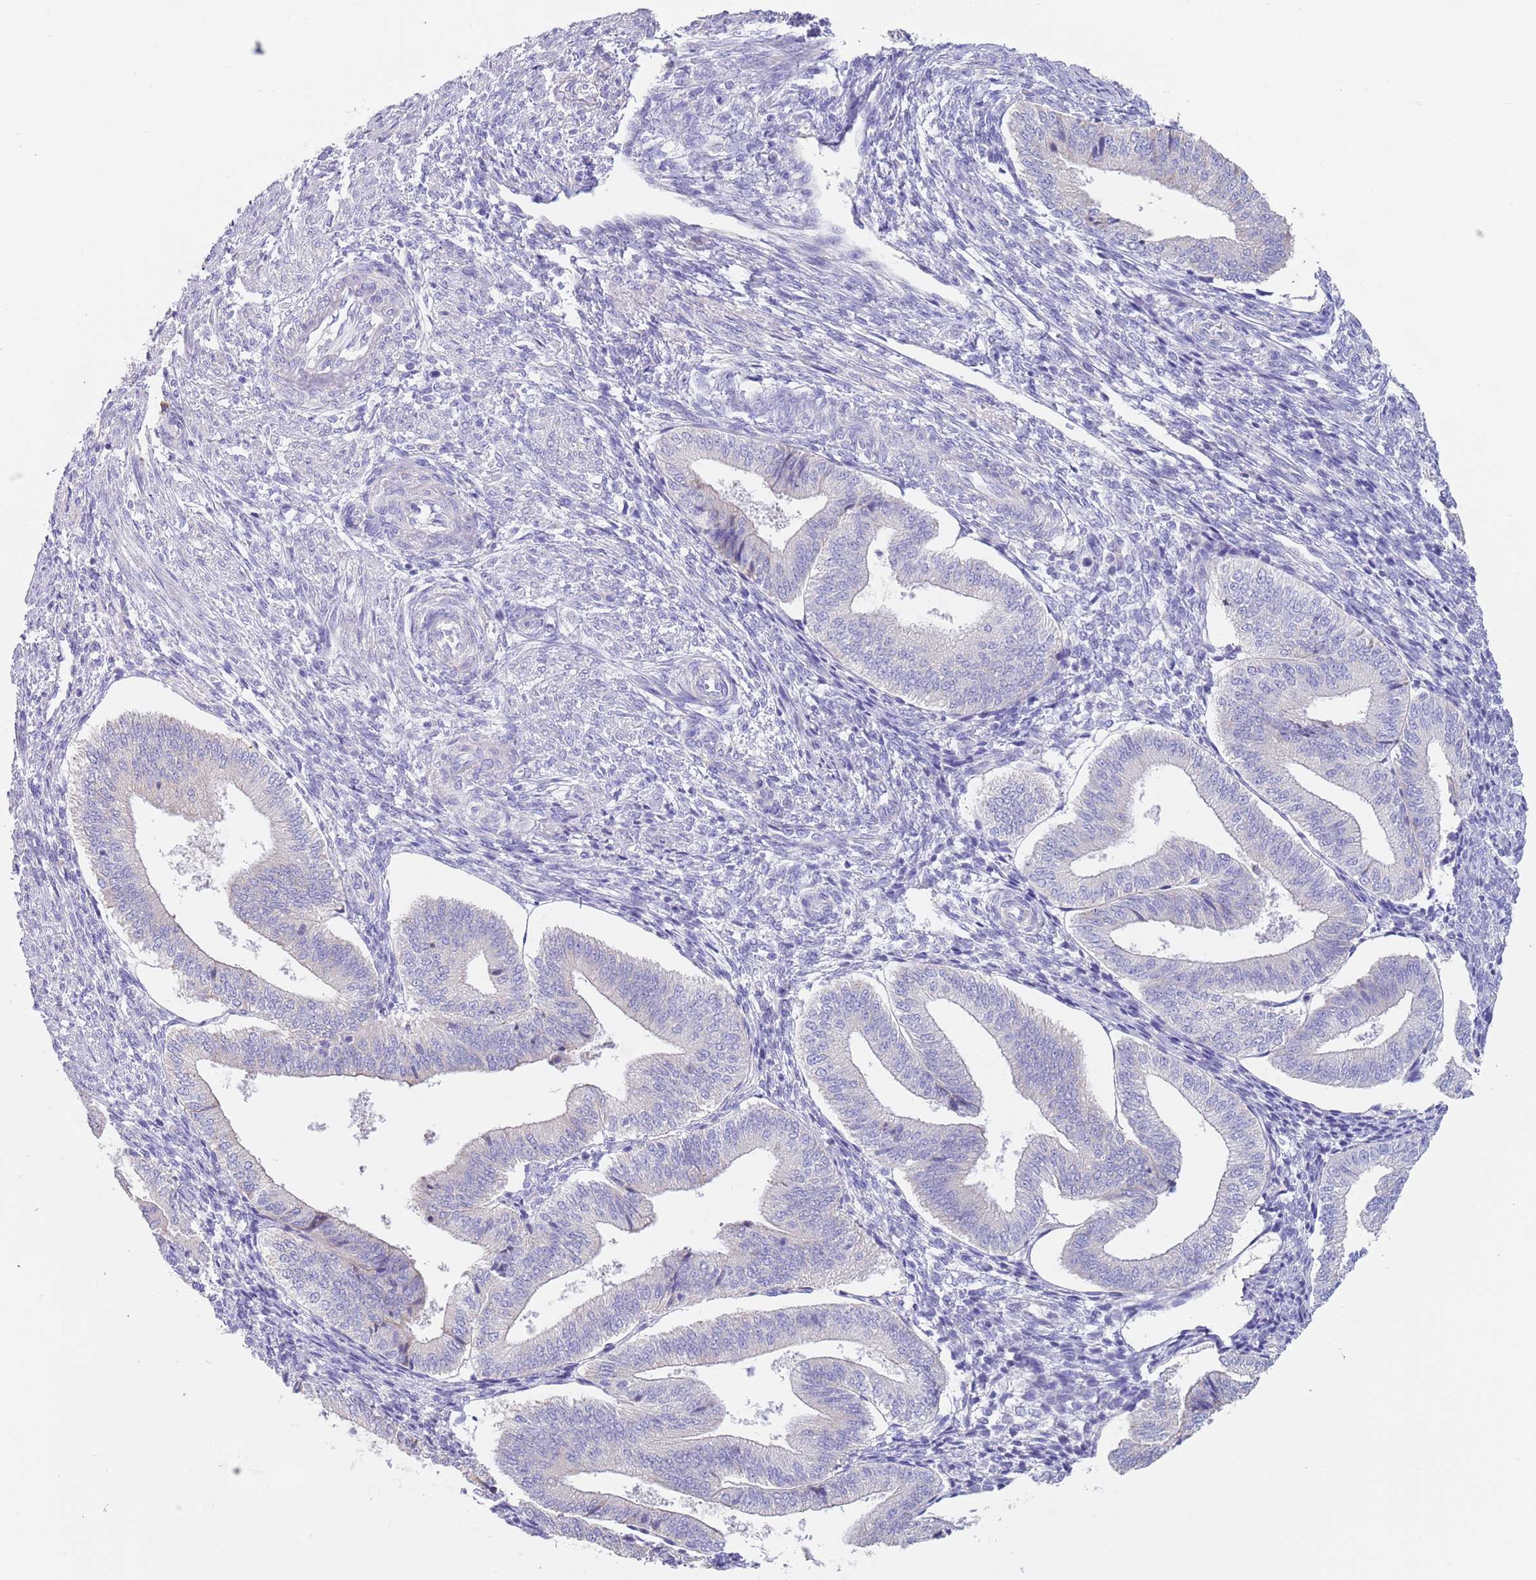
{"staining": {"intensity": "negative", "quantity": "none", "location": "none"}, "tissue": "endometrium", "cell_type": "Cells in endometrial stroma", "image_type": "normal", "snomed": [{"axis": "morphology", "description": "Normal tissue, NOS"}, {"axis": "topography", "description": "Endometrium"}], "caption": "Cells in endometrial stroma are negative for brown protein staining in benign endometrium. The staining was performed using DAB to visualize the protein expression in brown, while the nuclei were stained in blue with hematoxylin (Magnification: 20x).", "gene": "CCDC149", "patient": {"sex": "female", "age": 34}}